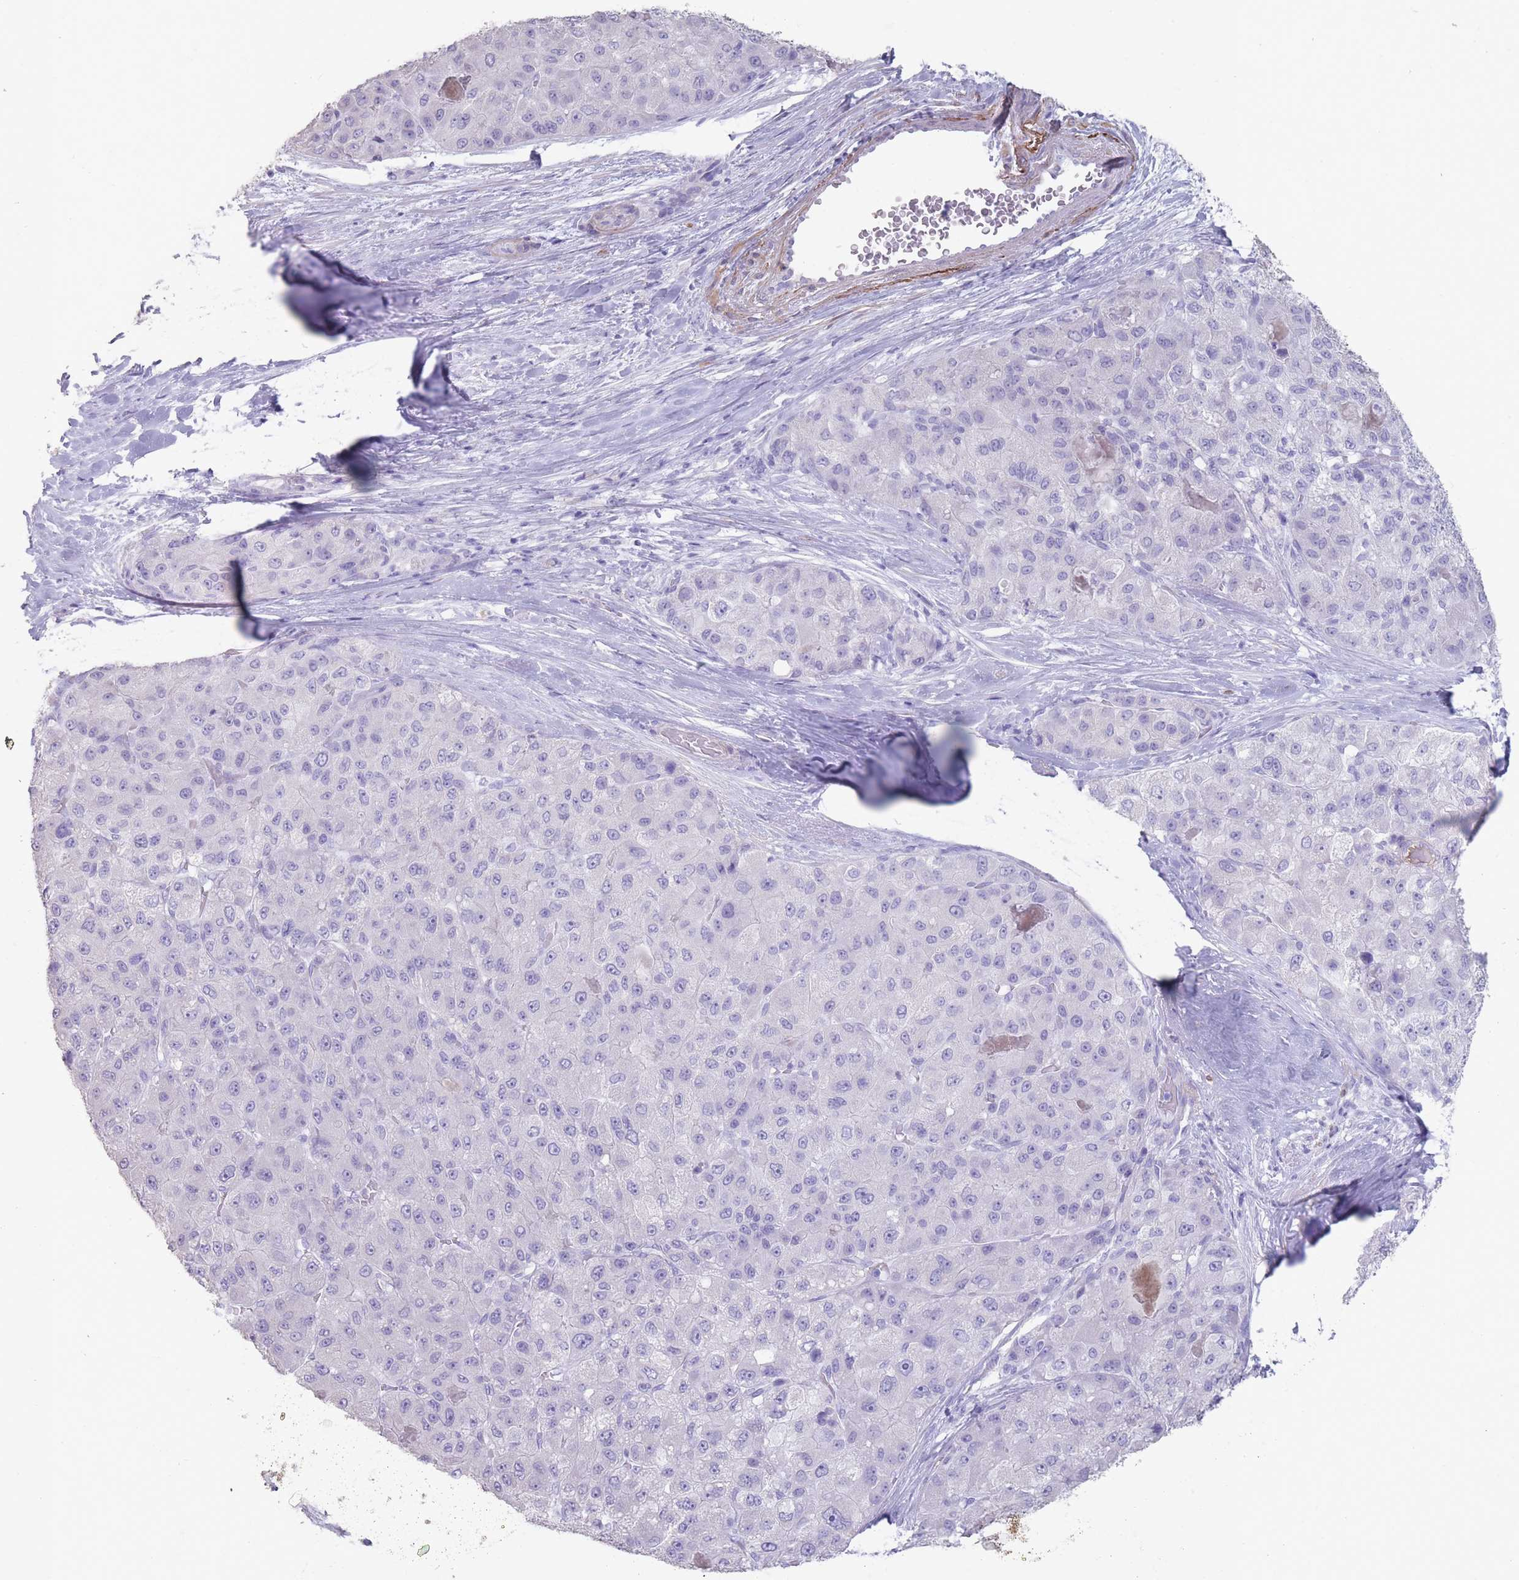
{"staining": {"intensity": "negative", "quantity": "none", "location": "none"}, "tissue": "liver cancer", "cell_type": "Tumor cells", "image_type": "cancer", "snomed": [{"axis": "morphology", "description": "Carcinoma, Hepatocellular, NOS"}, {"axis": "topography", "description": "Liver"}], "caption": "This photomicrograph is of hepatocellular carcinoma (liver) stained with immunohistochemistry (IHC) to label a protein in brown with the nuclei are counter-stained blue. There is no positivity in tumor cells.", "gene": "RHBG", "patient": {"sex": "male", "age": 80}}